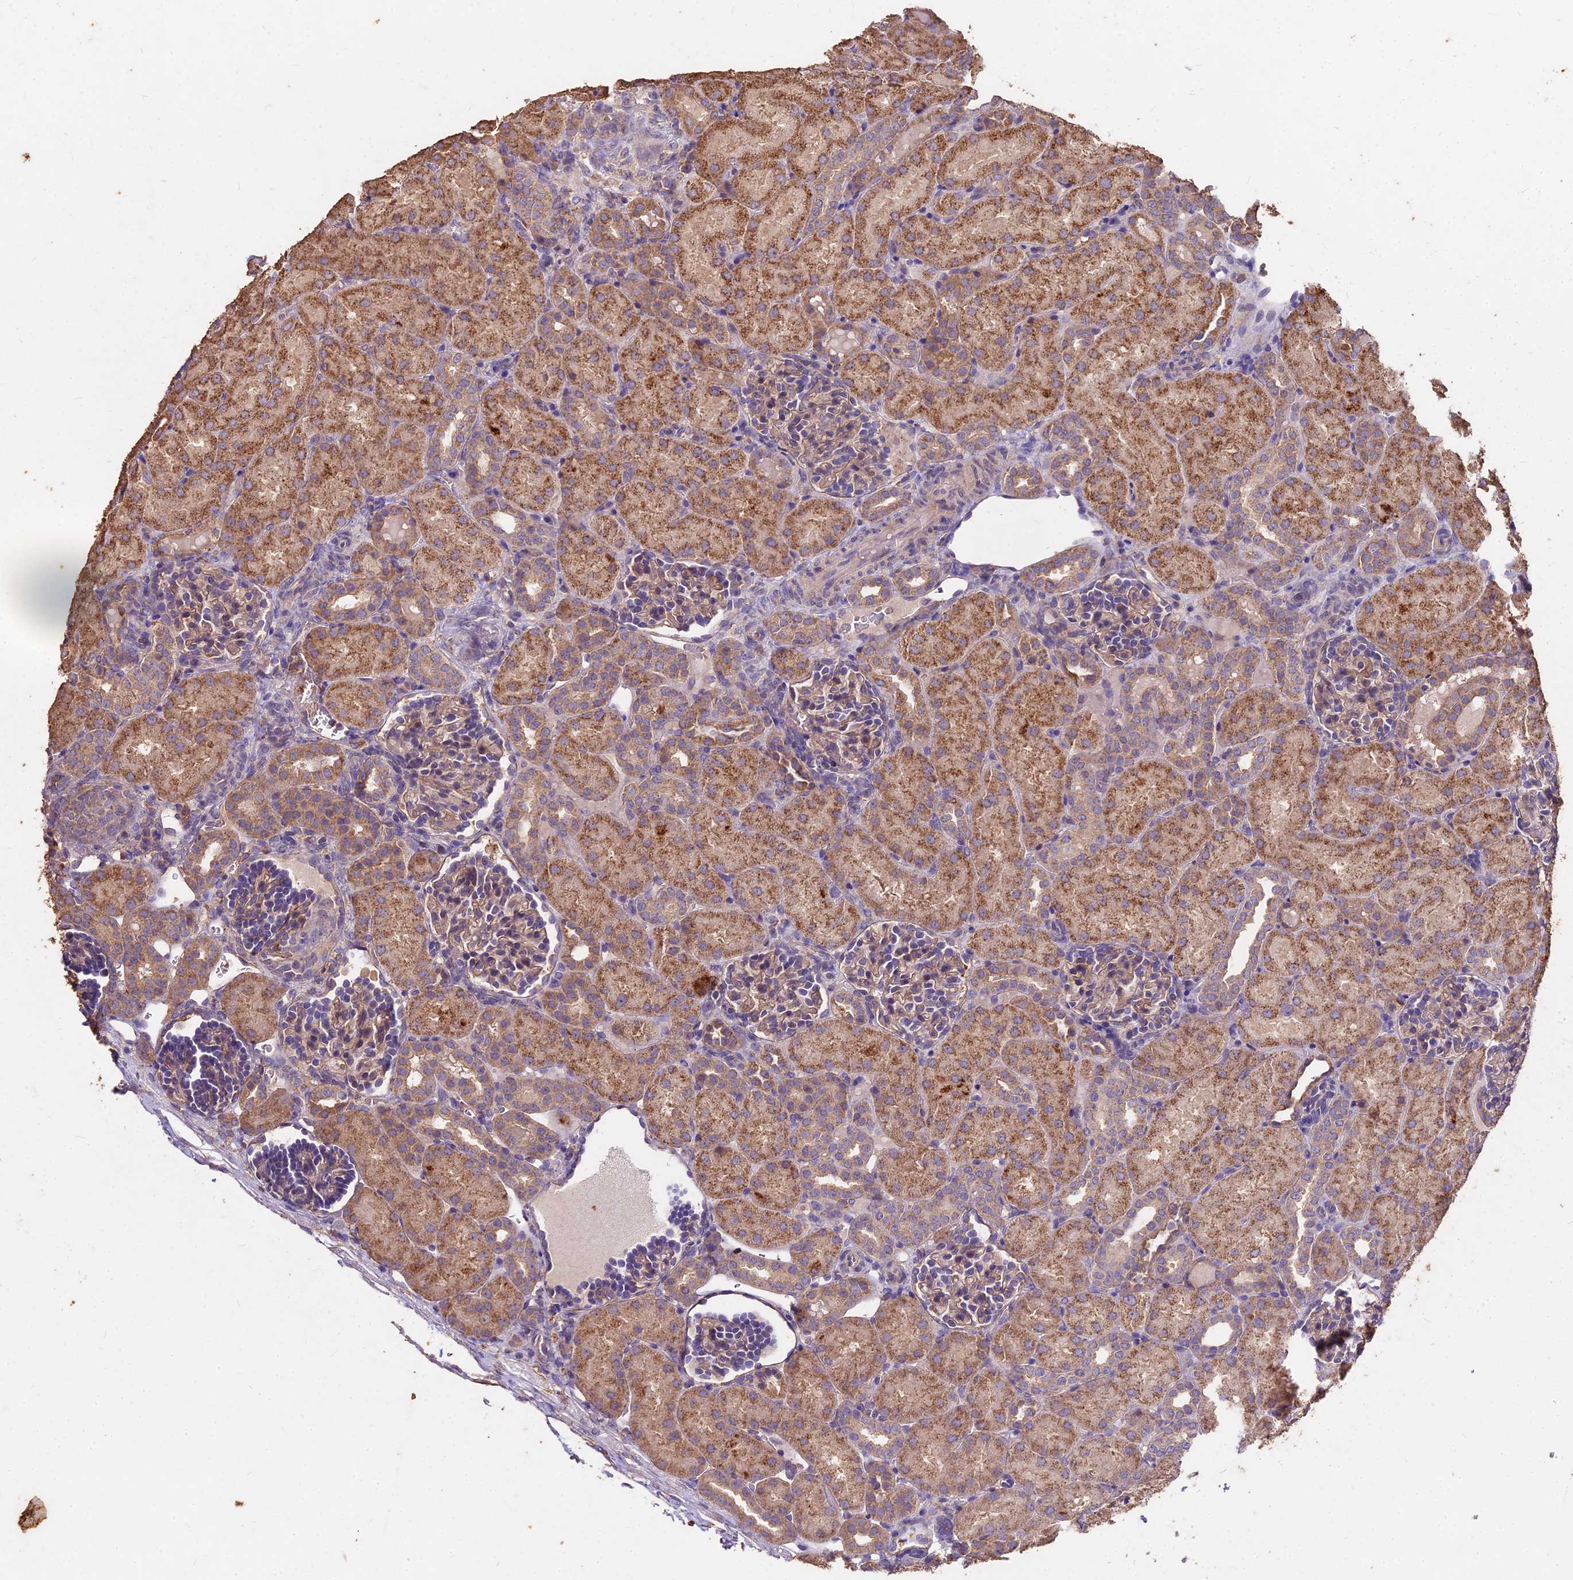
{"staining": {"intensity": "weak", "quantity": ">75%", "location": "cytoplasmic/membranous"}, "tissue": "kidney", "cell_type": "Cells in glomeruli", "image_type": "normal", "snomed": [{"axis": "morphology", "description": "Normal tissue, NOS"}, {"axis": "topography", "description": "Kidney"}], "caption": "This is a histology image of immunohistochemistry staining of unremarkable kidney, which shows weak staining in the cytoplasmic/membranous of cells in glomeruli.", "gene": "CEMIP2", "patient": {"sex": "male", "age": 1}}